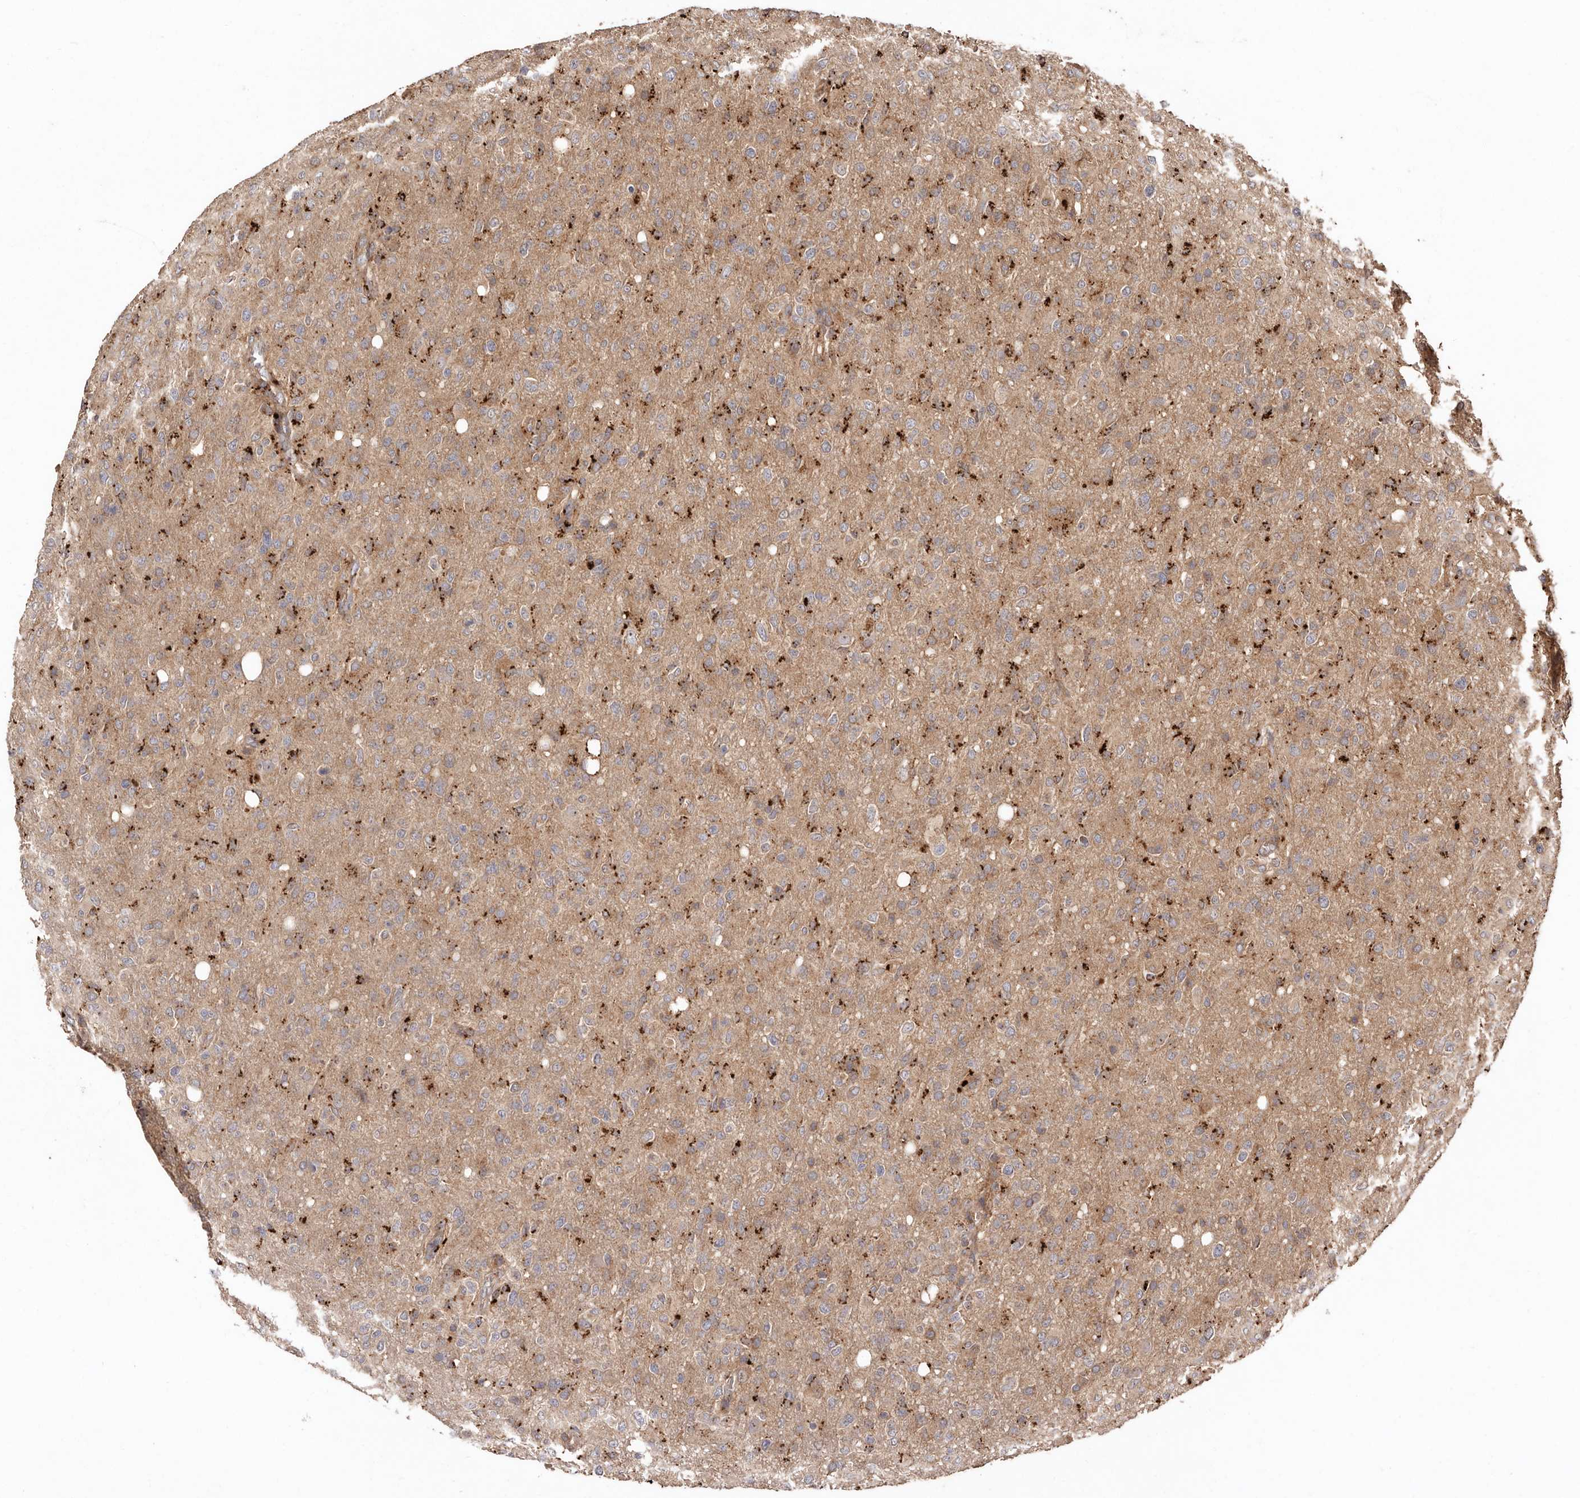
{"staining": {"intensity": "weak", "quantity": "<25%", "location": "cytoplasmic/membranous"}, "tissue": "glioma", "cell_type": "Tumor cells", "image_type": "cancer", "snomed": [{"axis": "morphology", "description": "Glioma, malignant, High grade"}, {"axis": "topography", "description": "Brain"}], "caption": "Tumor cells are negative for protein expression in human malignant glioma (high-grade).", "gene": "RWDD1", "patient": {"sex": "female", "age": 57}}